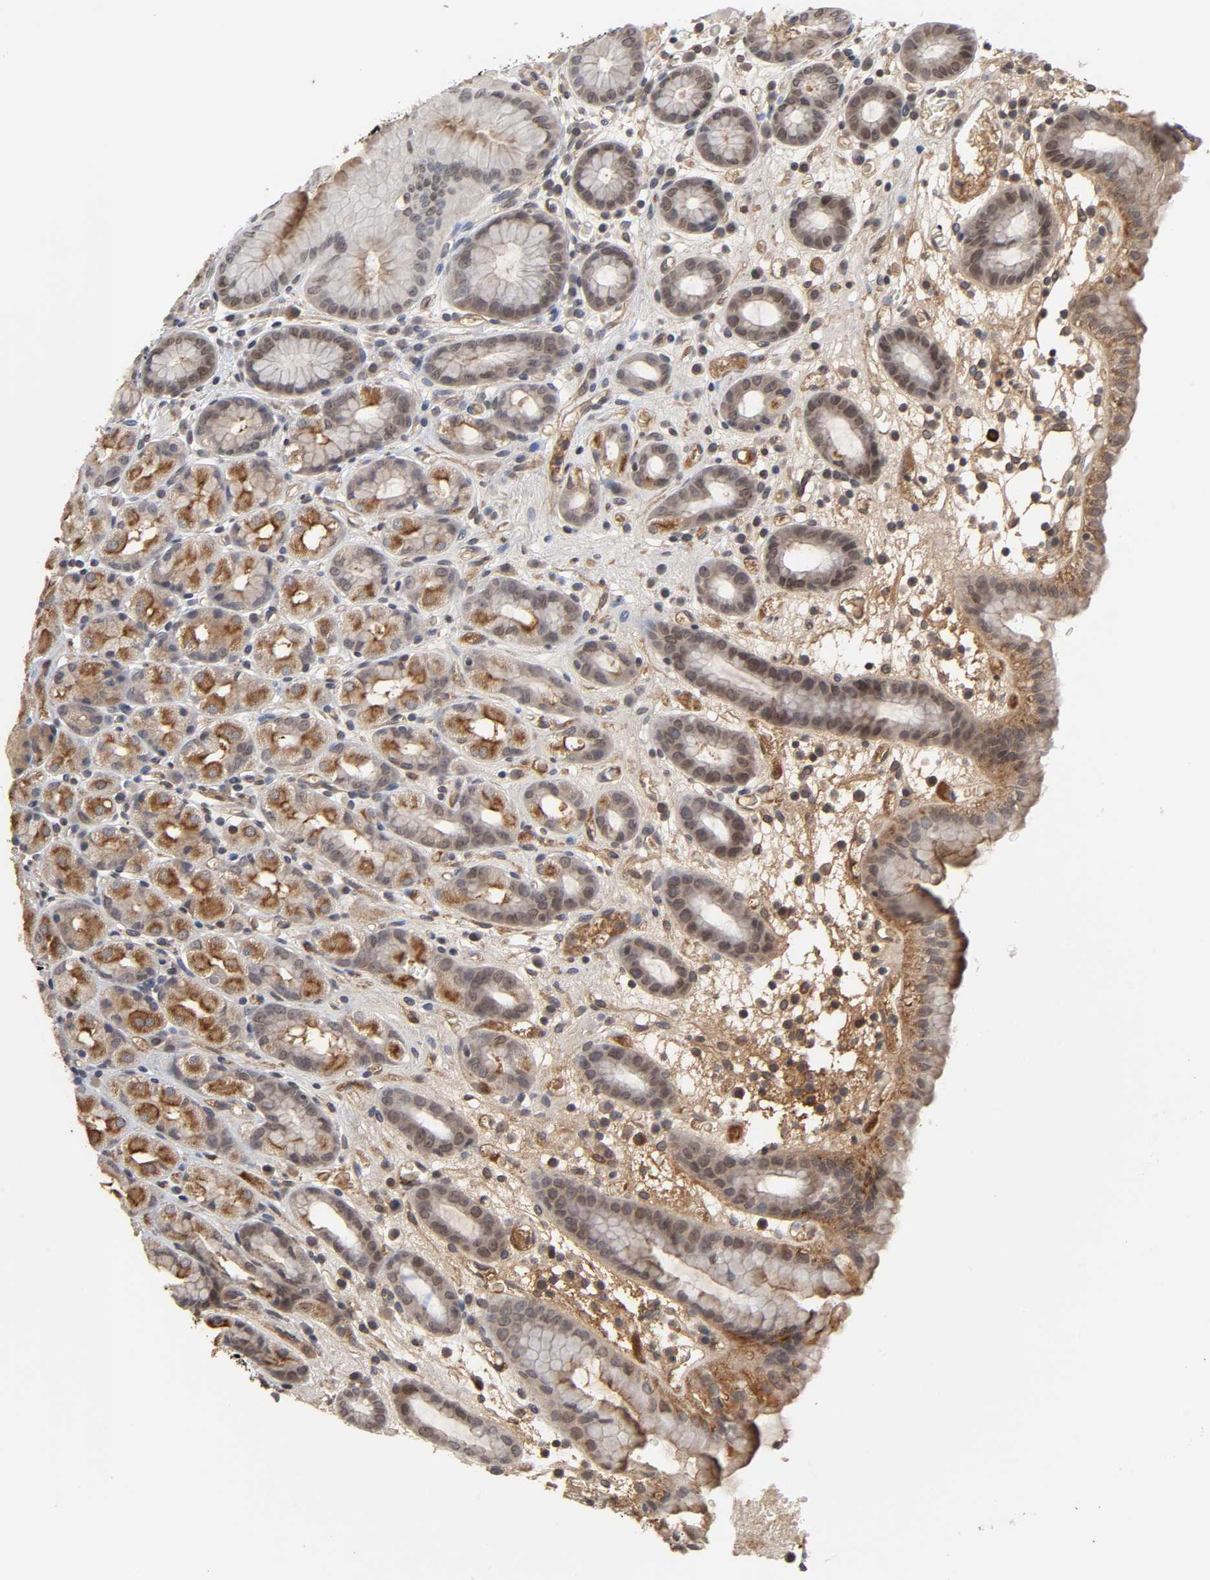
{"staining": {"intensity": "strong", "quantity": ">75%", "location": "cytoplasmic/membranous,nuclear"}, "tissue": "stomach", "cell_type": "Glandular cells", "image_type": "normal", "snomed": [{"axis": "morphology", "description": "Normal tissue, NOS"}, {"axis": "topography", "description": "Stomach, upper"}], "caption": "Immunohistochemical staining of benign stomach demonstrates high levels of strong cytoplasmic/membranous,nuclear positivity in about >75% of glandular cells. (Brightfield microscopy of DAB IHC at high magnification).", "gene": "CPN2", "patient": {"sex": "male", "age": 68}}